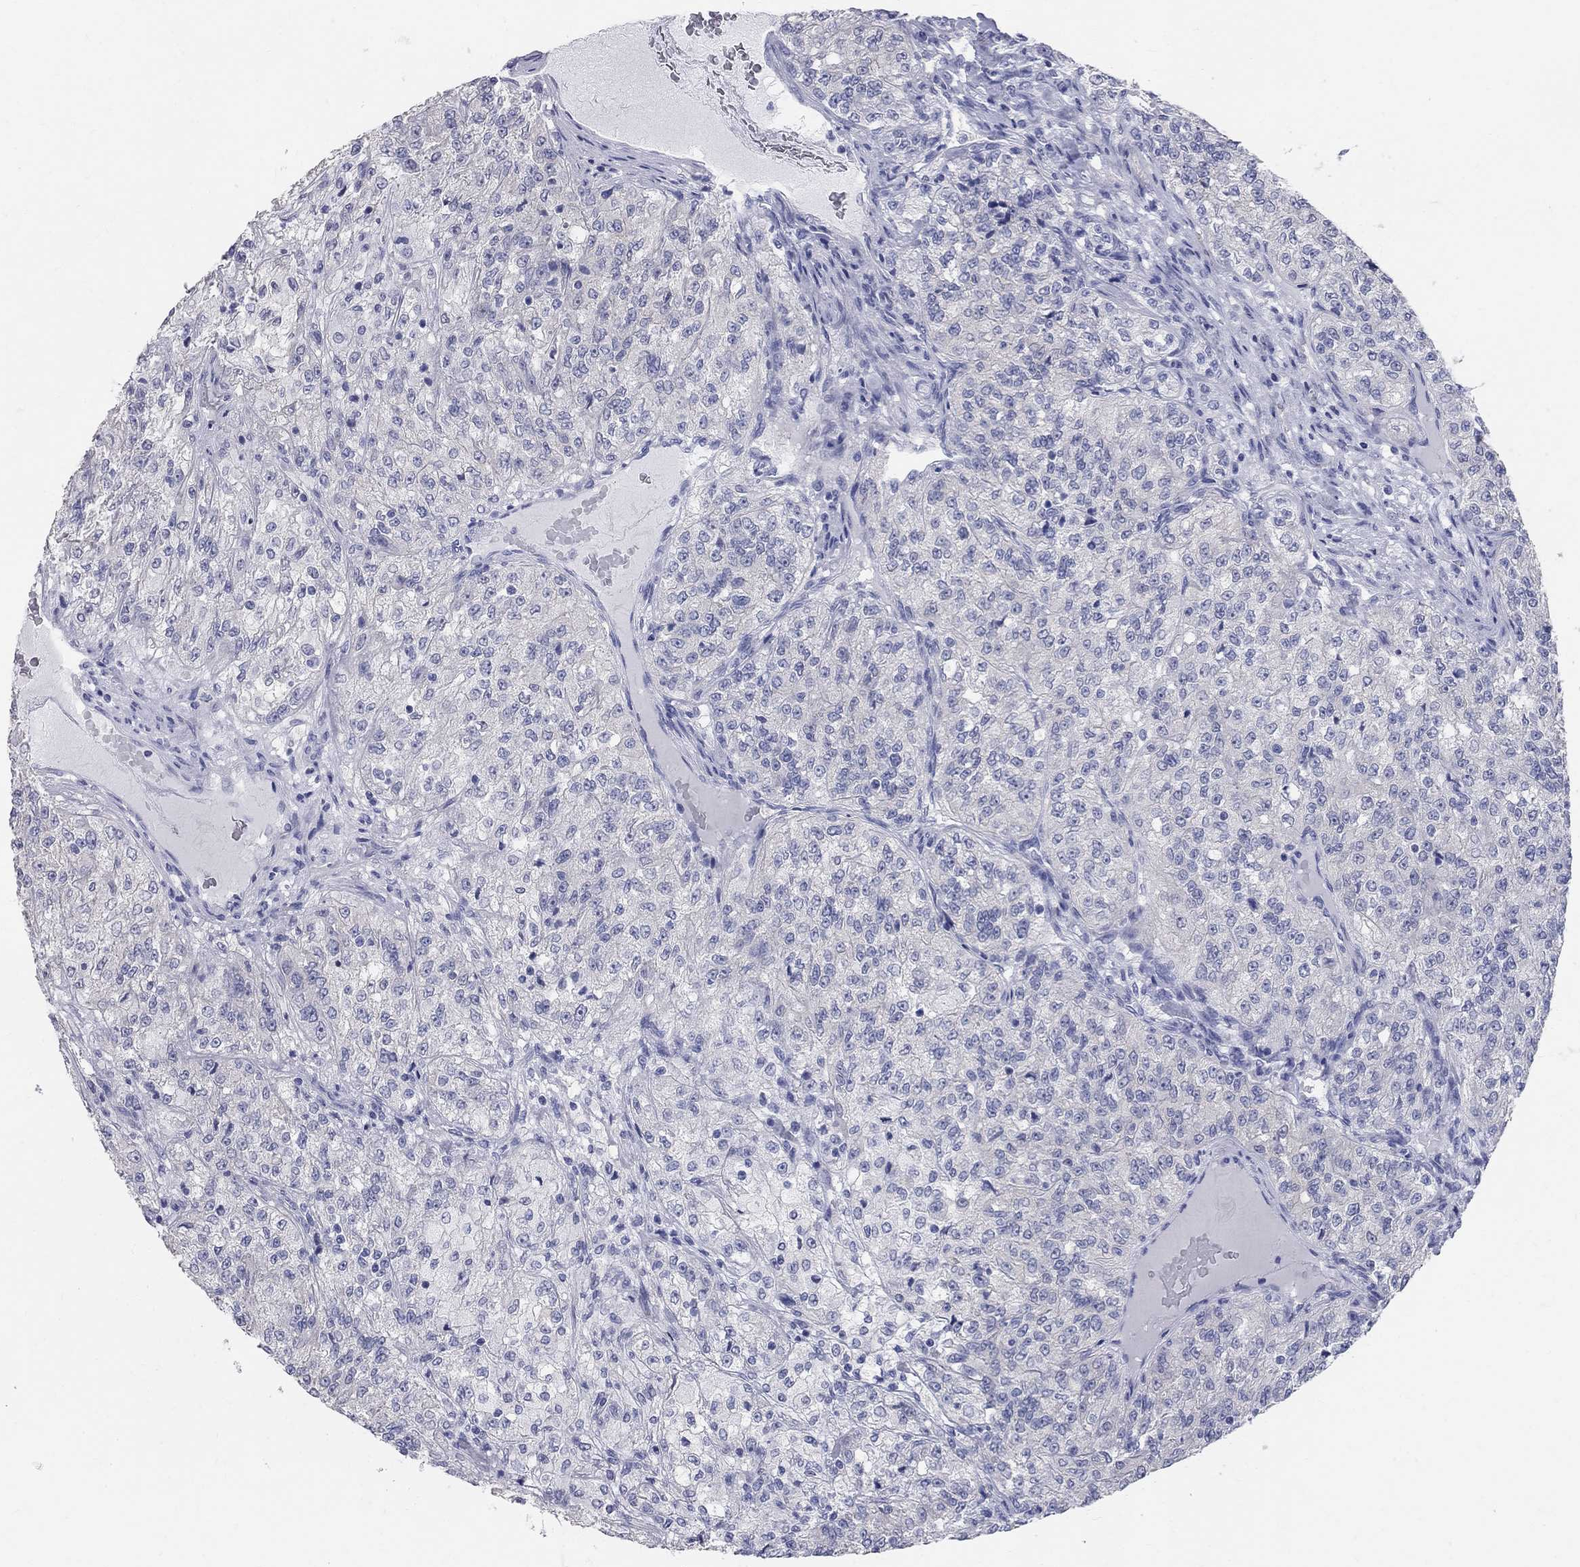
{"staining": {"intensity": "negative", "quantity": "none", "location": "none"}, "tissue": "renal cancer", "cell_type": "Tumor cells", "image_type": "cancer", "snomed": [{"axis": "morphology", "description": "Adenocarcinoma, NOS"}, {"axis": "topography", "description": "Kidney"}], "caption": "High magnification brightfield microscopy of adenocarcinoma (renal) stained with DAB (brown) and counterstained with hematoxylin (blue): tumor cells show no significant staining.", "gene": "AOX1", "patient": {"sex": "female", "age": 63}}